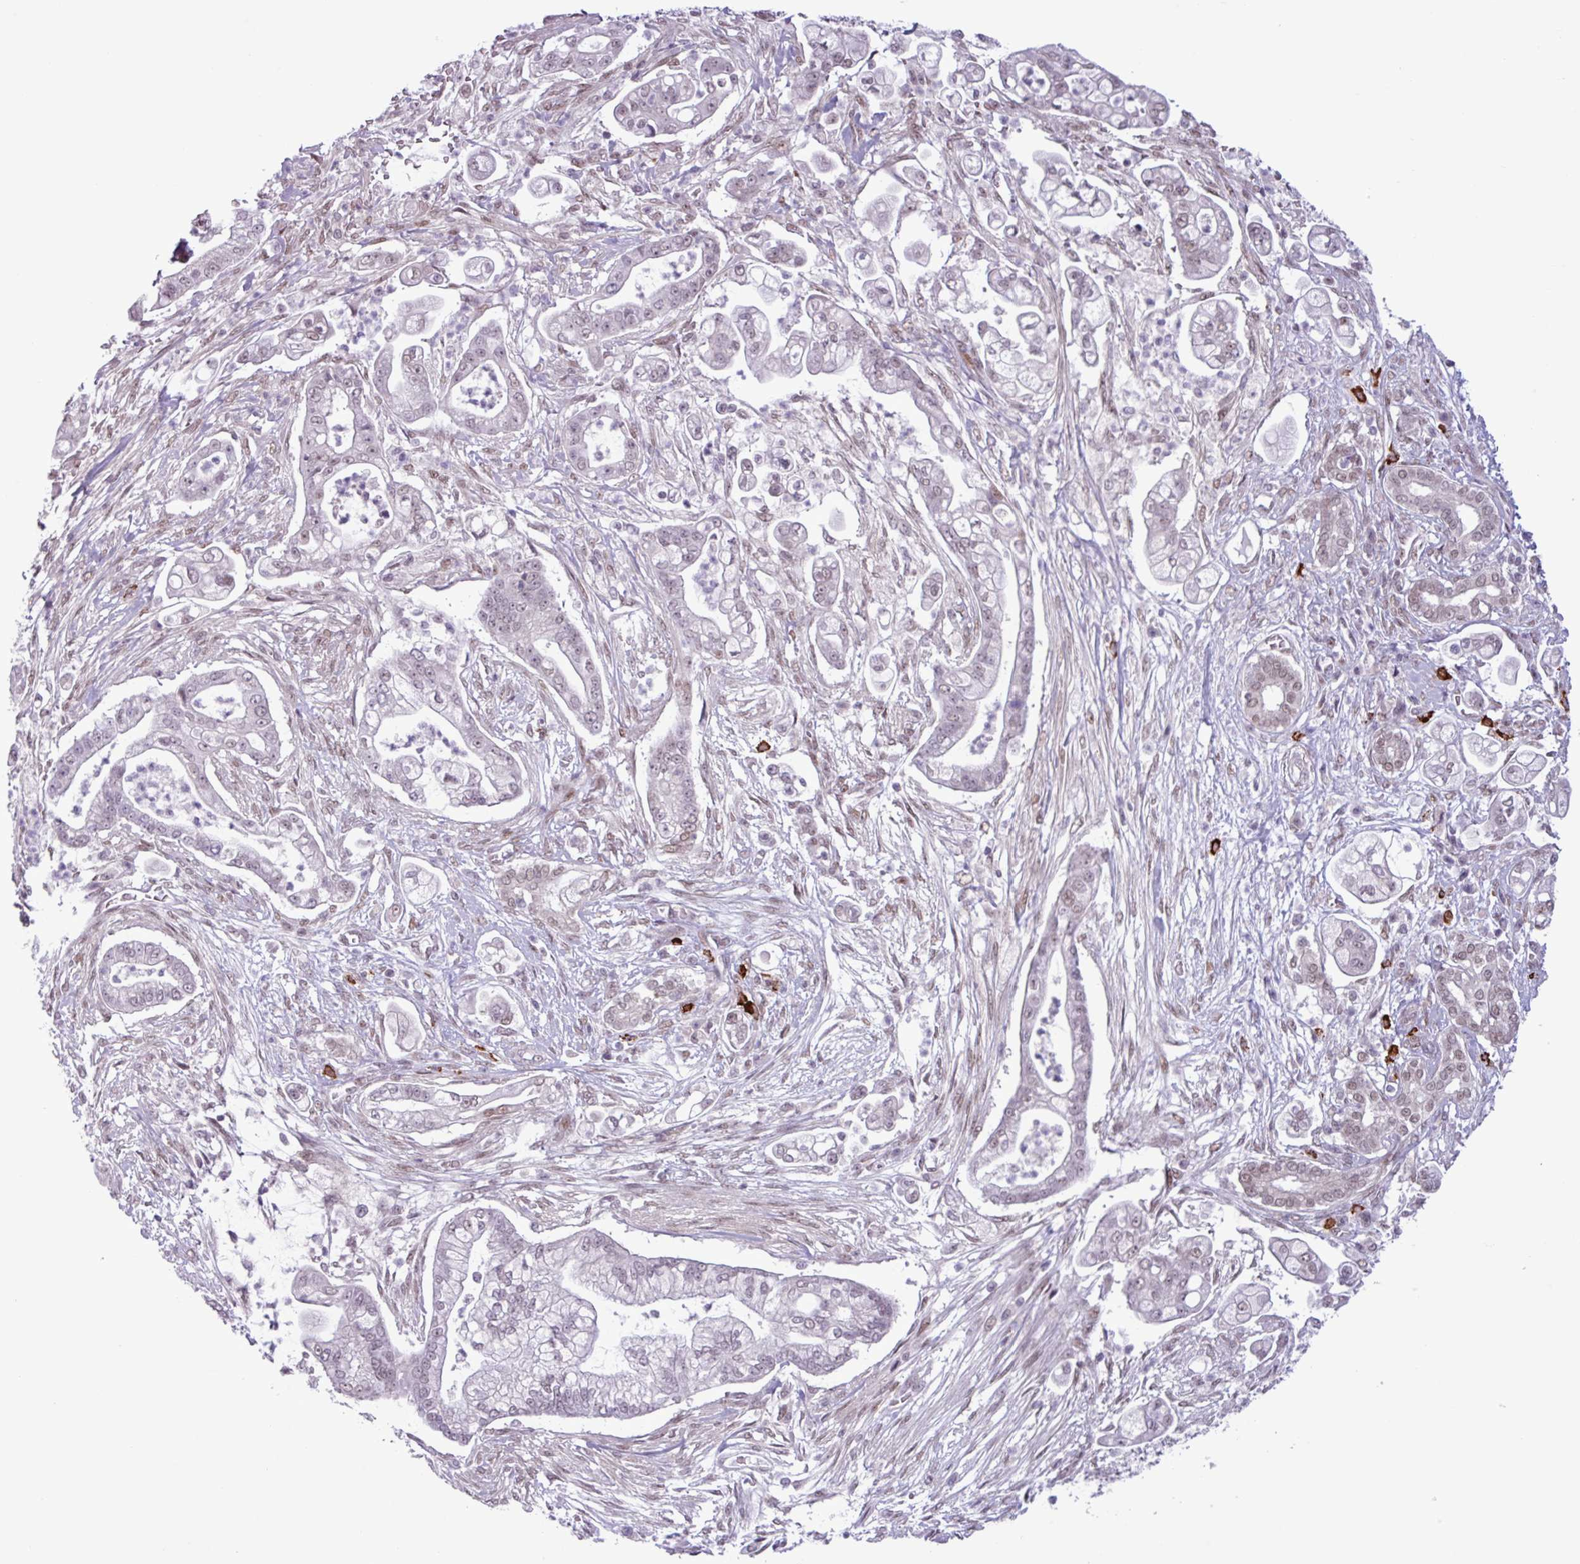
{"staining": {"intensity": "weak", "quantity": "25%-75%", "location": "nuclear"}, "tissue": "pancreatic cancer", "cell_type": "Tumor cells", "image_type": "cancer", "snomed": [{"axis": "morphology", "description": "Adenocarcinoma, NOS"}, {"axis": "topography", "description": "Pancreas"}], "caption": "Brown immunohistochemical staining in human adenocarcinoma (pancreatic) exhibits weak nuclear expression in approximately 25%-75% of tumor cells.", "gene": "NOTCH2", "patient": {"sex": "female", "age": 69}}